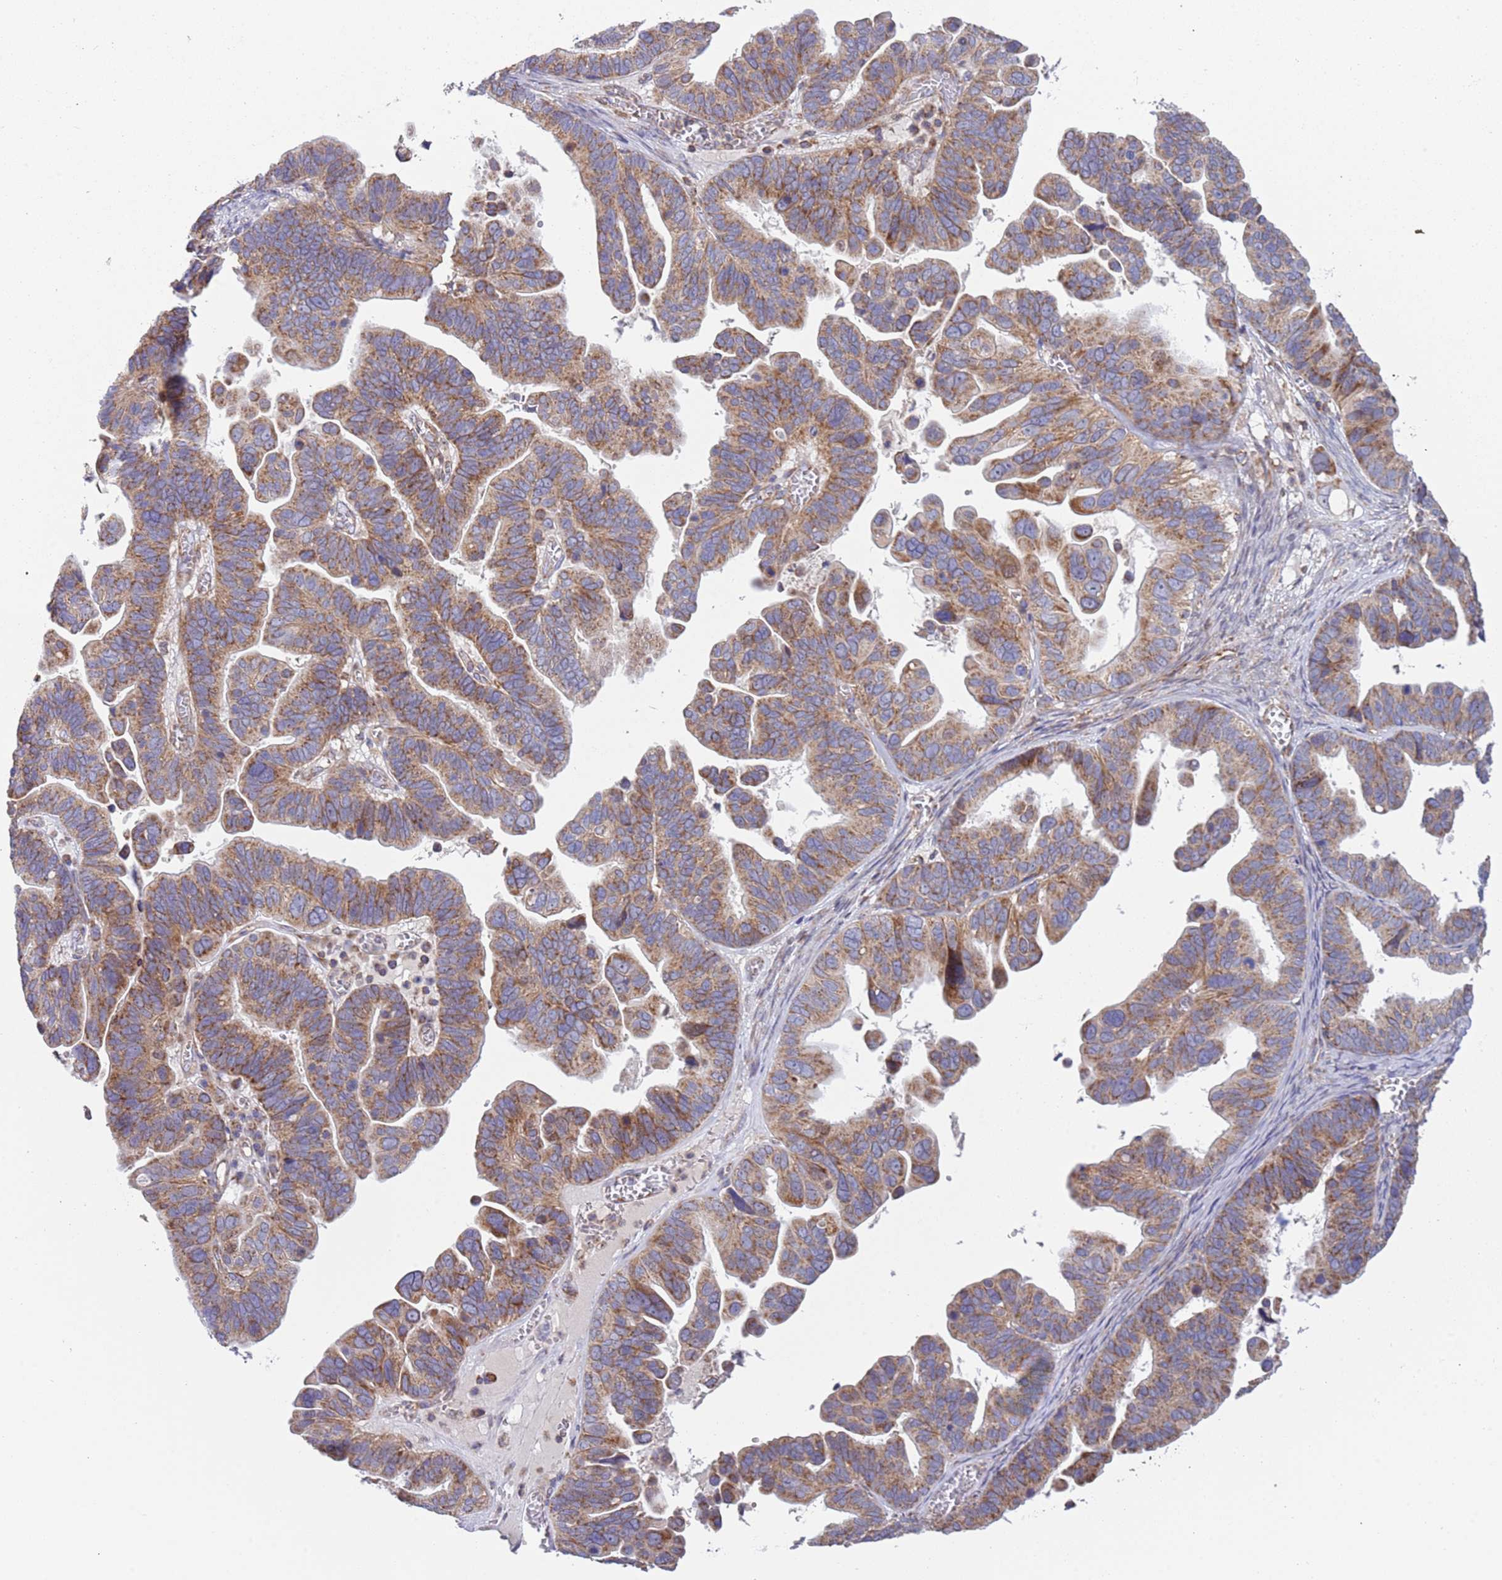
{"staining": {"intensity": "moderate", "quantity": ">75%", "location": "cytoplasmic/membranous"}, "tissue": "ovarian cancer", "cell_type": "Tumor cells", "image_type": "cancer", "snomed": [{"axis": "morphology", "description": "Cystadenocarcinoma, serous, NOS"}, {"axis": "topography", "description": "Ovary"}], "caption": "Ovarian serous cystadenocarcinoma tissue demonstrates moderate cytoplasmic/membranous expression in about >75% of tumor cells", "gene": "IRS4", "patient": {"sex": "female", "age": 56}}